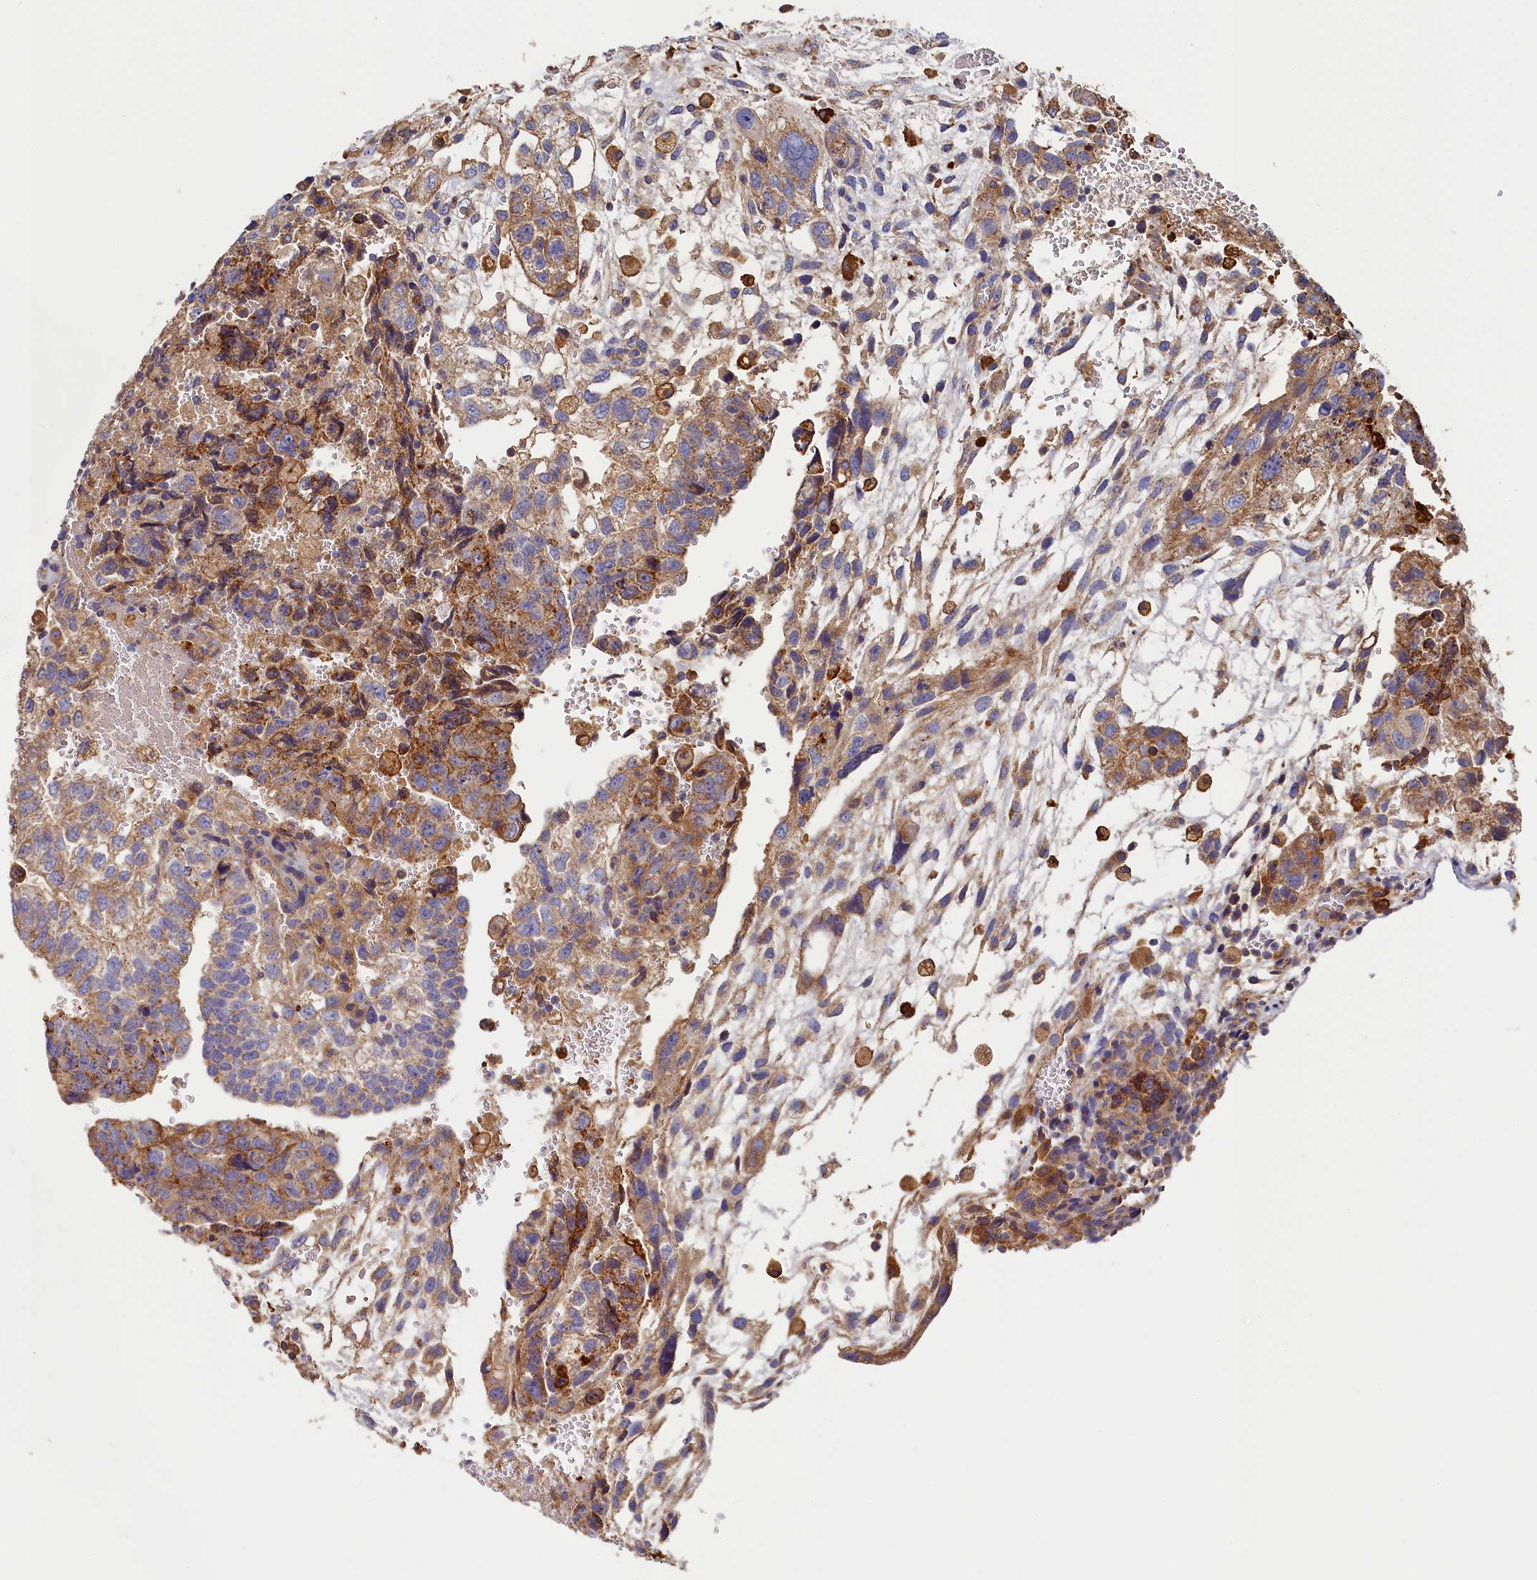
{"staining": {"intensity": "moderate", "quantity": ">75%", "location": "cytoplasmic/membranous"}, "tissue": "testis cancer", "cell_type": "Tumor cells", "image_type": "cancer", "snomed": [{"axis": "morphology", "description": "Carcinoma, Embryonal, NOS"}, {"axis": "topography", "description": "Testis"}], "caption": "A high-resolution micrograph shows immunohistochemistry staining of testis embryonal carcinoma, which displays moderate cytoplasmic/membranous expression in about >75% of tumor cells.", "gene": "SEC31B", "patient": {"sex": "male", "age": 36}}